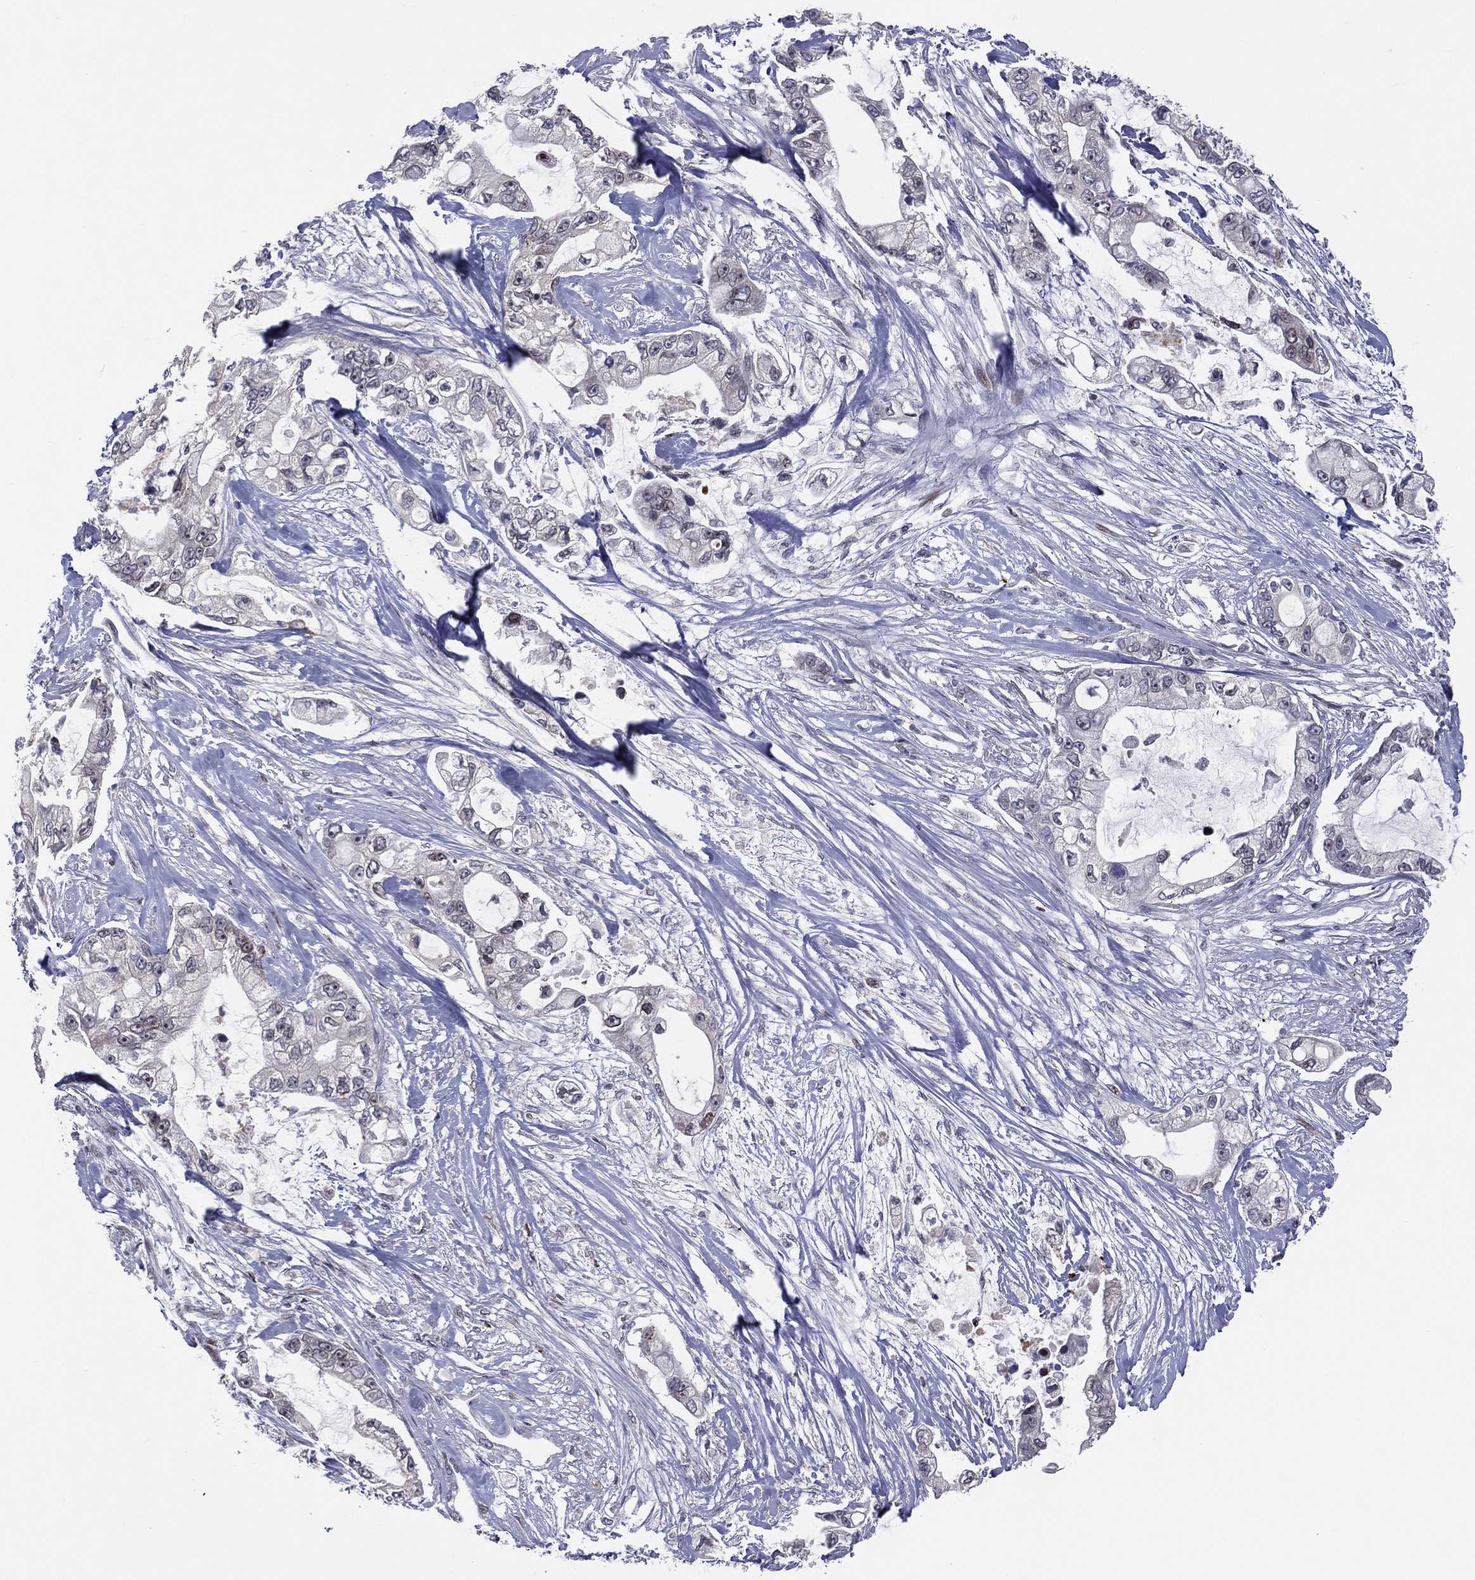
{"staining": {"intensity": "weak", "quantity": "<25%", "location": "nuclear"}, "tissue": "pancreatic cancer", "cell_type": "Tumor cells", "image_type": "cancer", "snomed": [{"axis": "morphology", "description": "Adenocarcinoma, NOS"}, {"axis": "topography", "description": "Pancreas"}], "caption": "An image of human pancreatic cancer (adenocarcinoma) is negative for staining in tumor cells.", "gene": "DBF4B", "patient": {"sex": "female", "age": 69}}